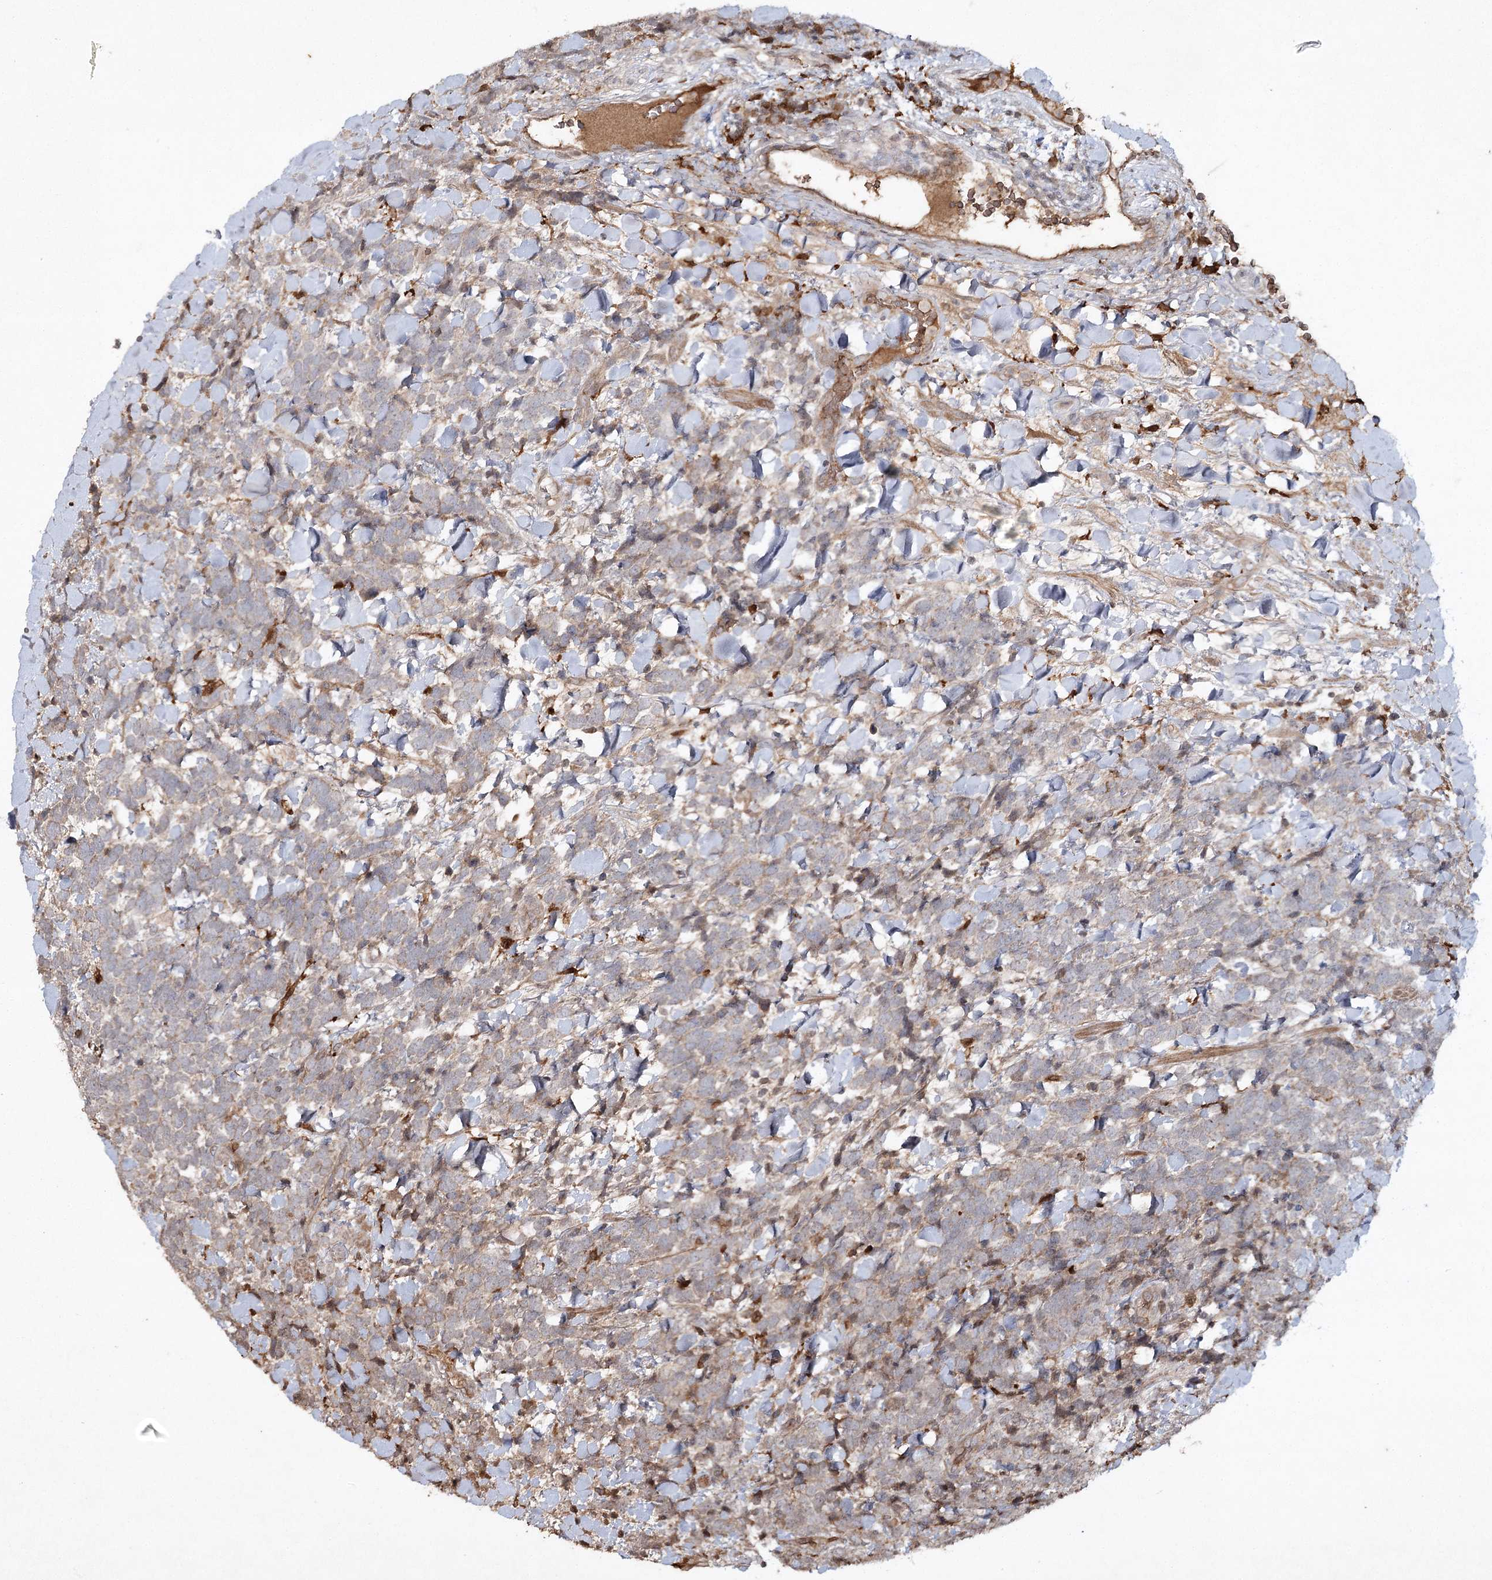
{"staining": {"intensity": "weak", "quantity": "<25%", "location": "cytoplasmic/membranous"}, "tissue": "urothelial cancer", "cell_type": "Tumor cells", "image_type": "cancer", "snomed": [{"axis": "morphology", "description": "Urothelial carcinoma, High grade"}, {"axis": "topography", "description": "Urinary bladder"}], "caption": "Tumor cells are negative for protein expression in human urothelial cancer.", "gene": "CYP2B6", "patient": {"sex": "female", "age": 82}}